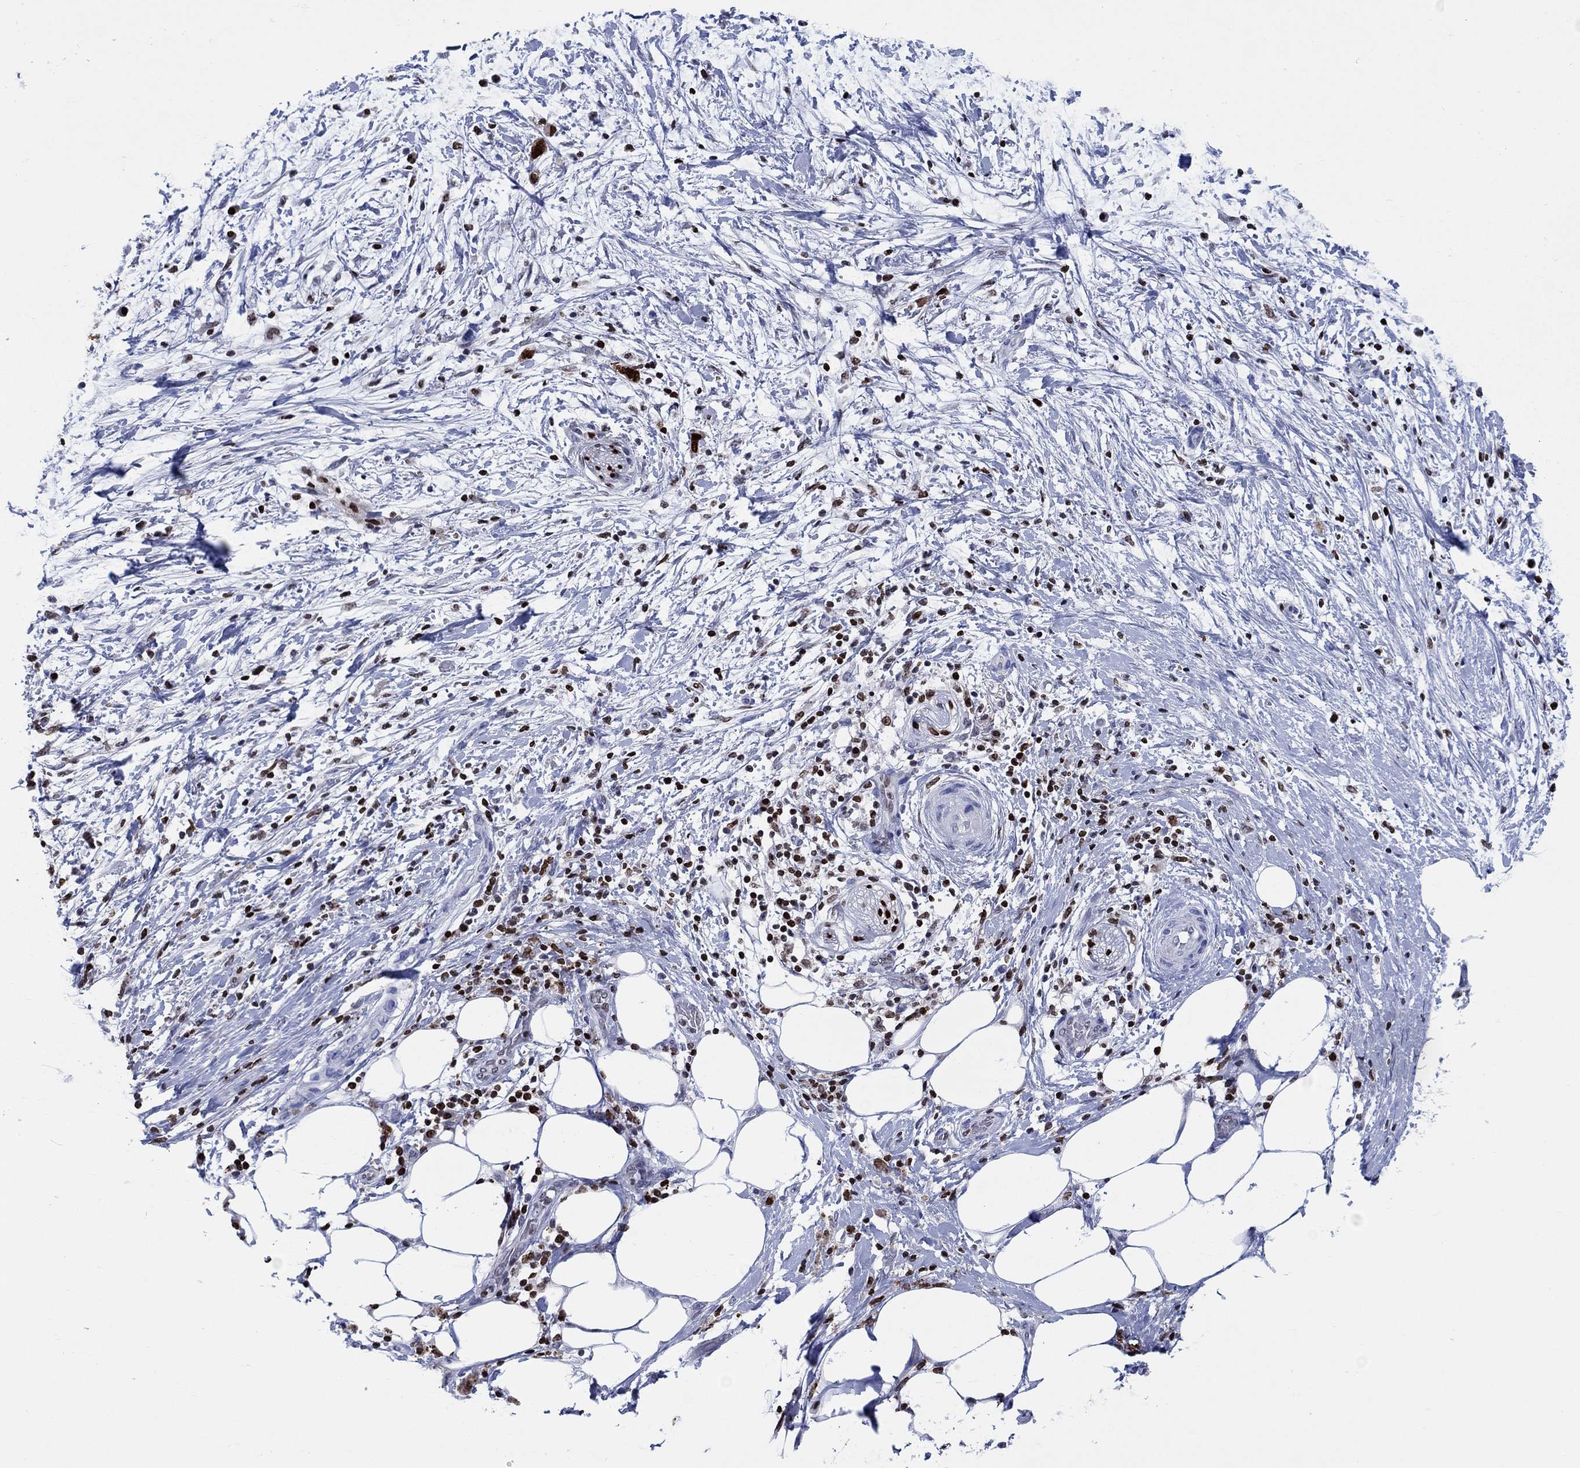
{"staining": {"intensity": "strong", "quantity": "25%-75%", "location": "nuclear"}, "tissue": "pancreatic cancer", "cell_type": "Tumor cells", "image_type": "cancer", "snomed": [{"axis": "morphology", "description": "Adenocarcinoma, NOS"}, {"axis": "topography", "description": "Pancreas"}], "caption": "Immunohistochemistry (IHC) image of human adenocarcinoma (pancreatic) stained for a protein (brown), which reveals high levels of strong nuclear expression in approximately 25%-75% of tumor cells.", "gene": "HMGA1", "patient": {"sex": "female", "age": 72}}